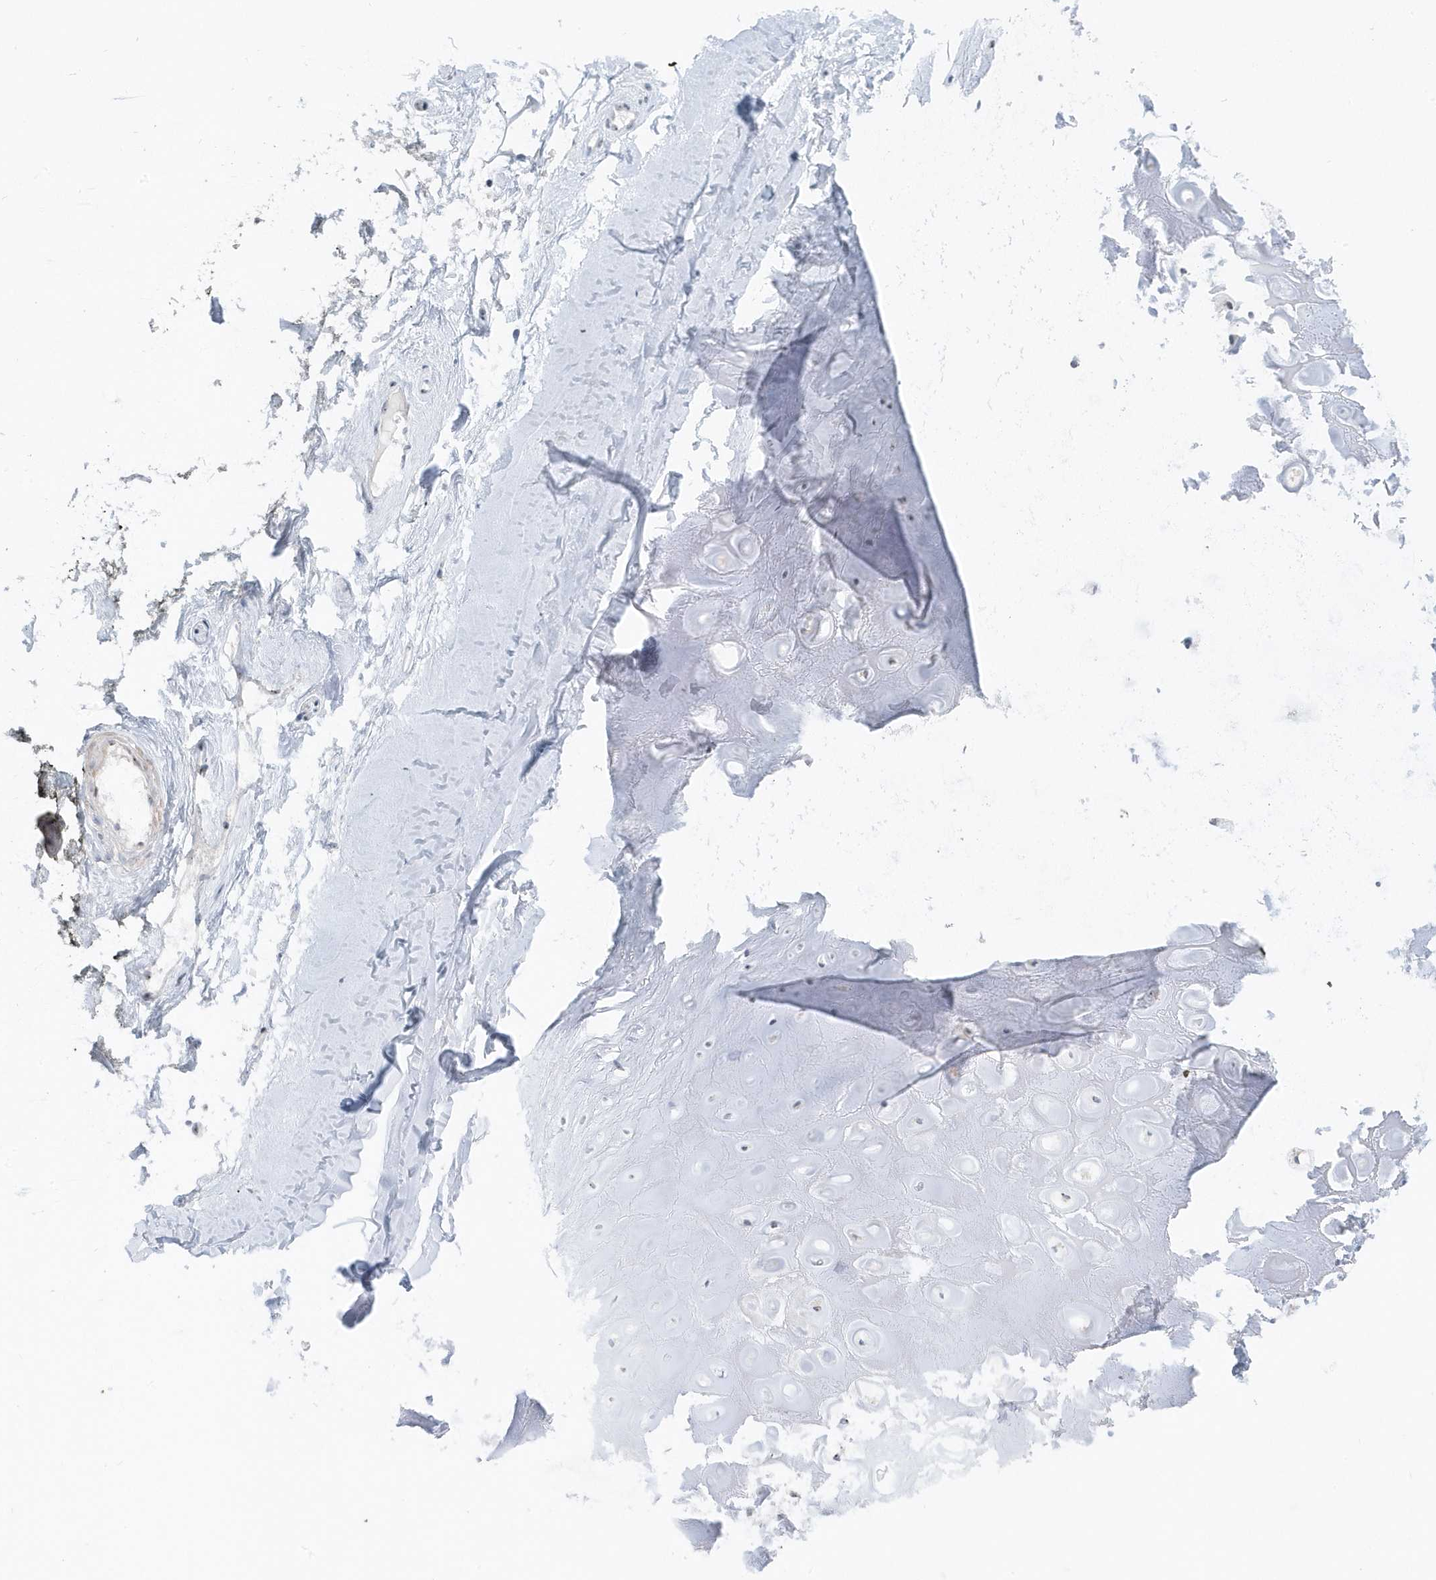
{"staining": {"intensity": "negative", "quantity": "none", "location": "none"}, "tissue": "adipose tissue", "cell_type": "Adipocytes", "image_type": "normal", "snomed": [{"axis": "morphology", "description": "Normal tissue, NOS"}, {"axis": "morphology", "description": "Basal cell carcinoma"}, {"axis": "topography", "description": "Skin"}], "caption": "Human adipose tissue stained for a protein using IHC shows no positivity in adipocytes.", "gene": "RPF2", "patient": {"sex": "female", "age": 89}}